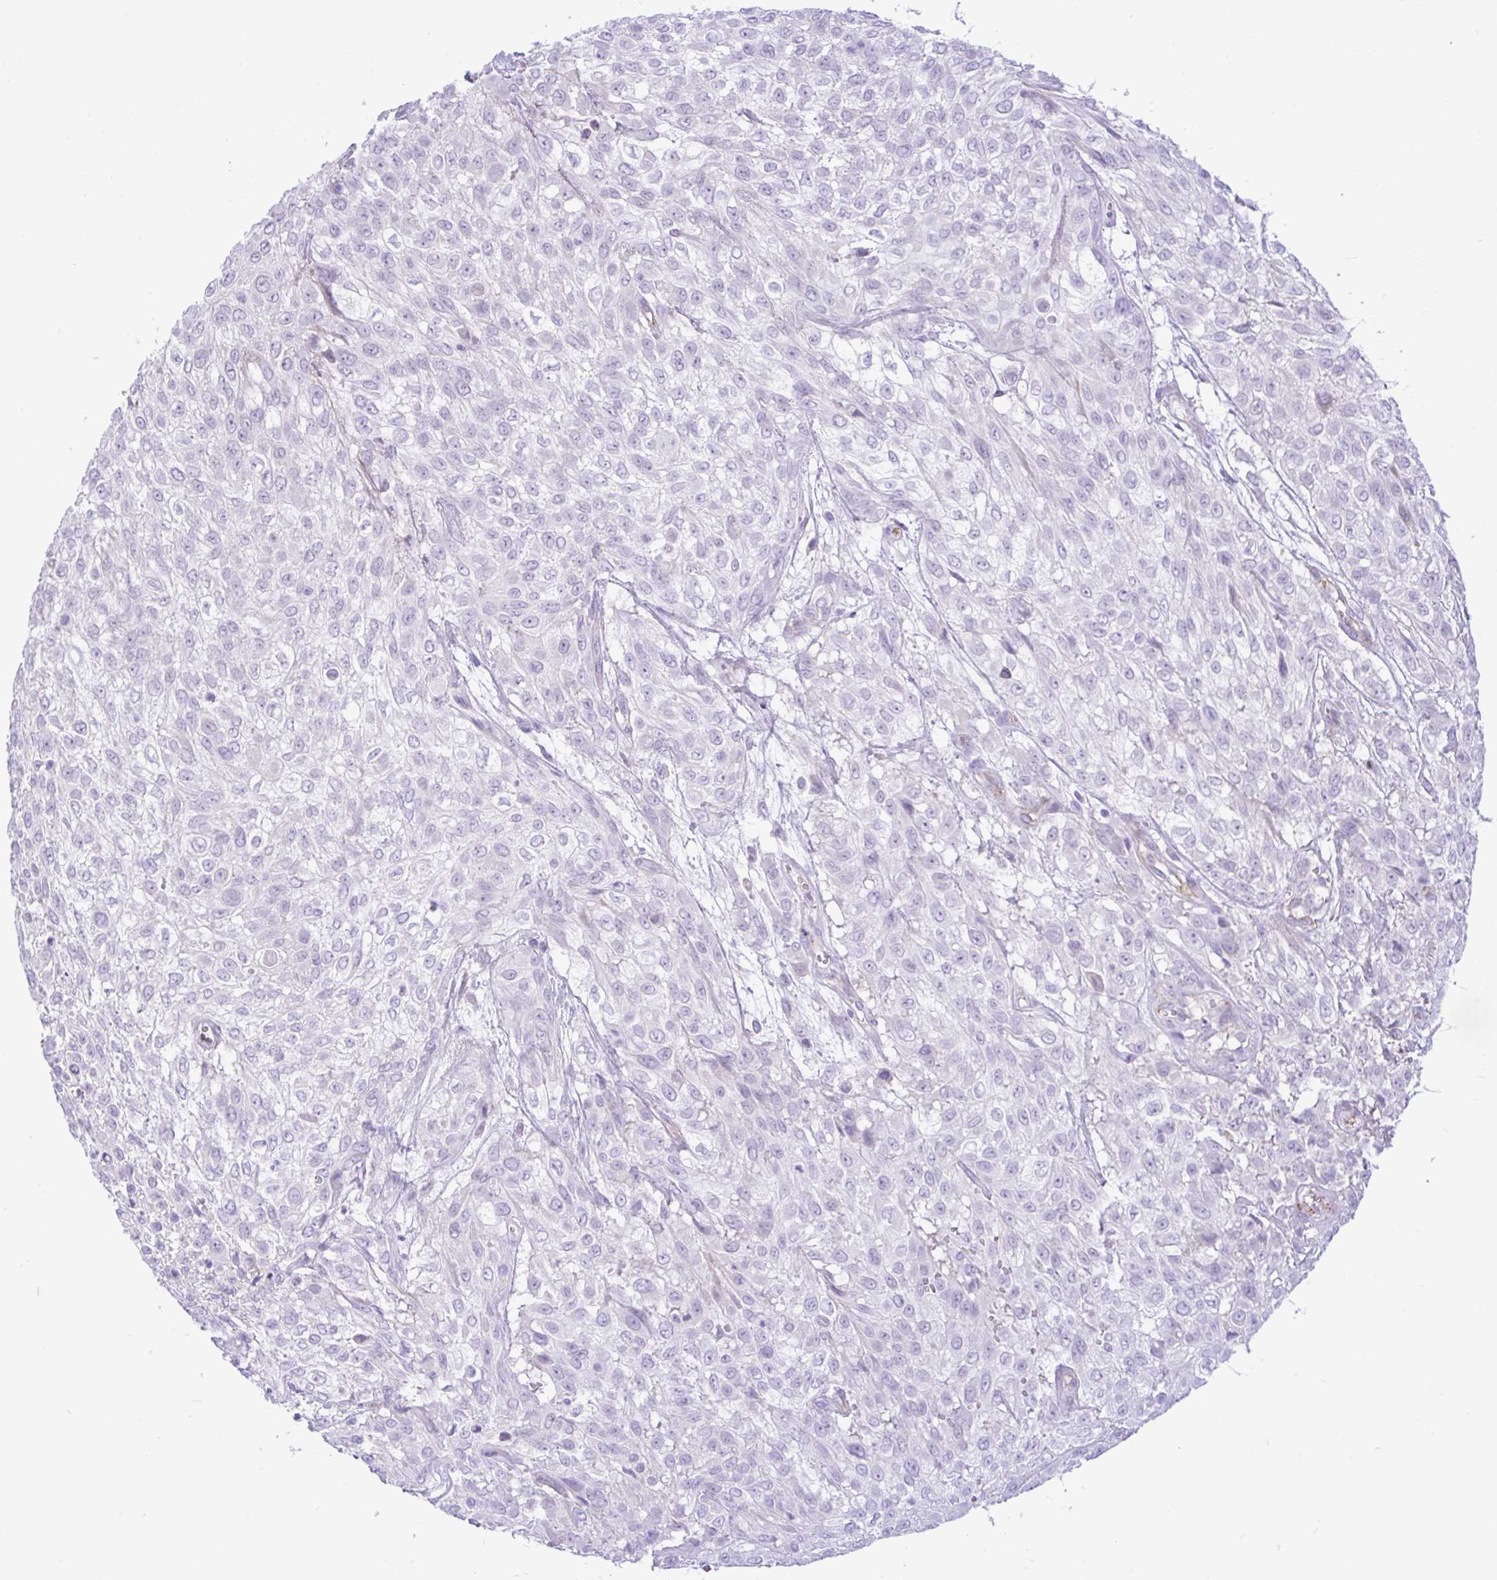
{"staining": {"intensity": "negative", "quantity": "none", "location": "none"}, "tissue": "urothelial cancer", "cell_type": "Tumor cells", "image_type": "cancer", "snomed": [{"axis": "morphology", "description": "Urothelial carcinoma, High grade"}, {"axis": "topography", "description": "Urinary bladder"}], "caption": "Immunohistochemical staining of urothelial cancer exhibits no significant positivity in tumor cells.", "gene": "ZNF101", "patient": {"sex": "male", "age": 57}}